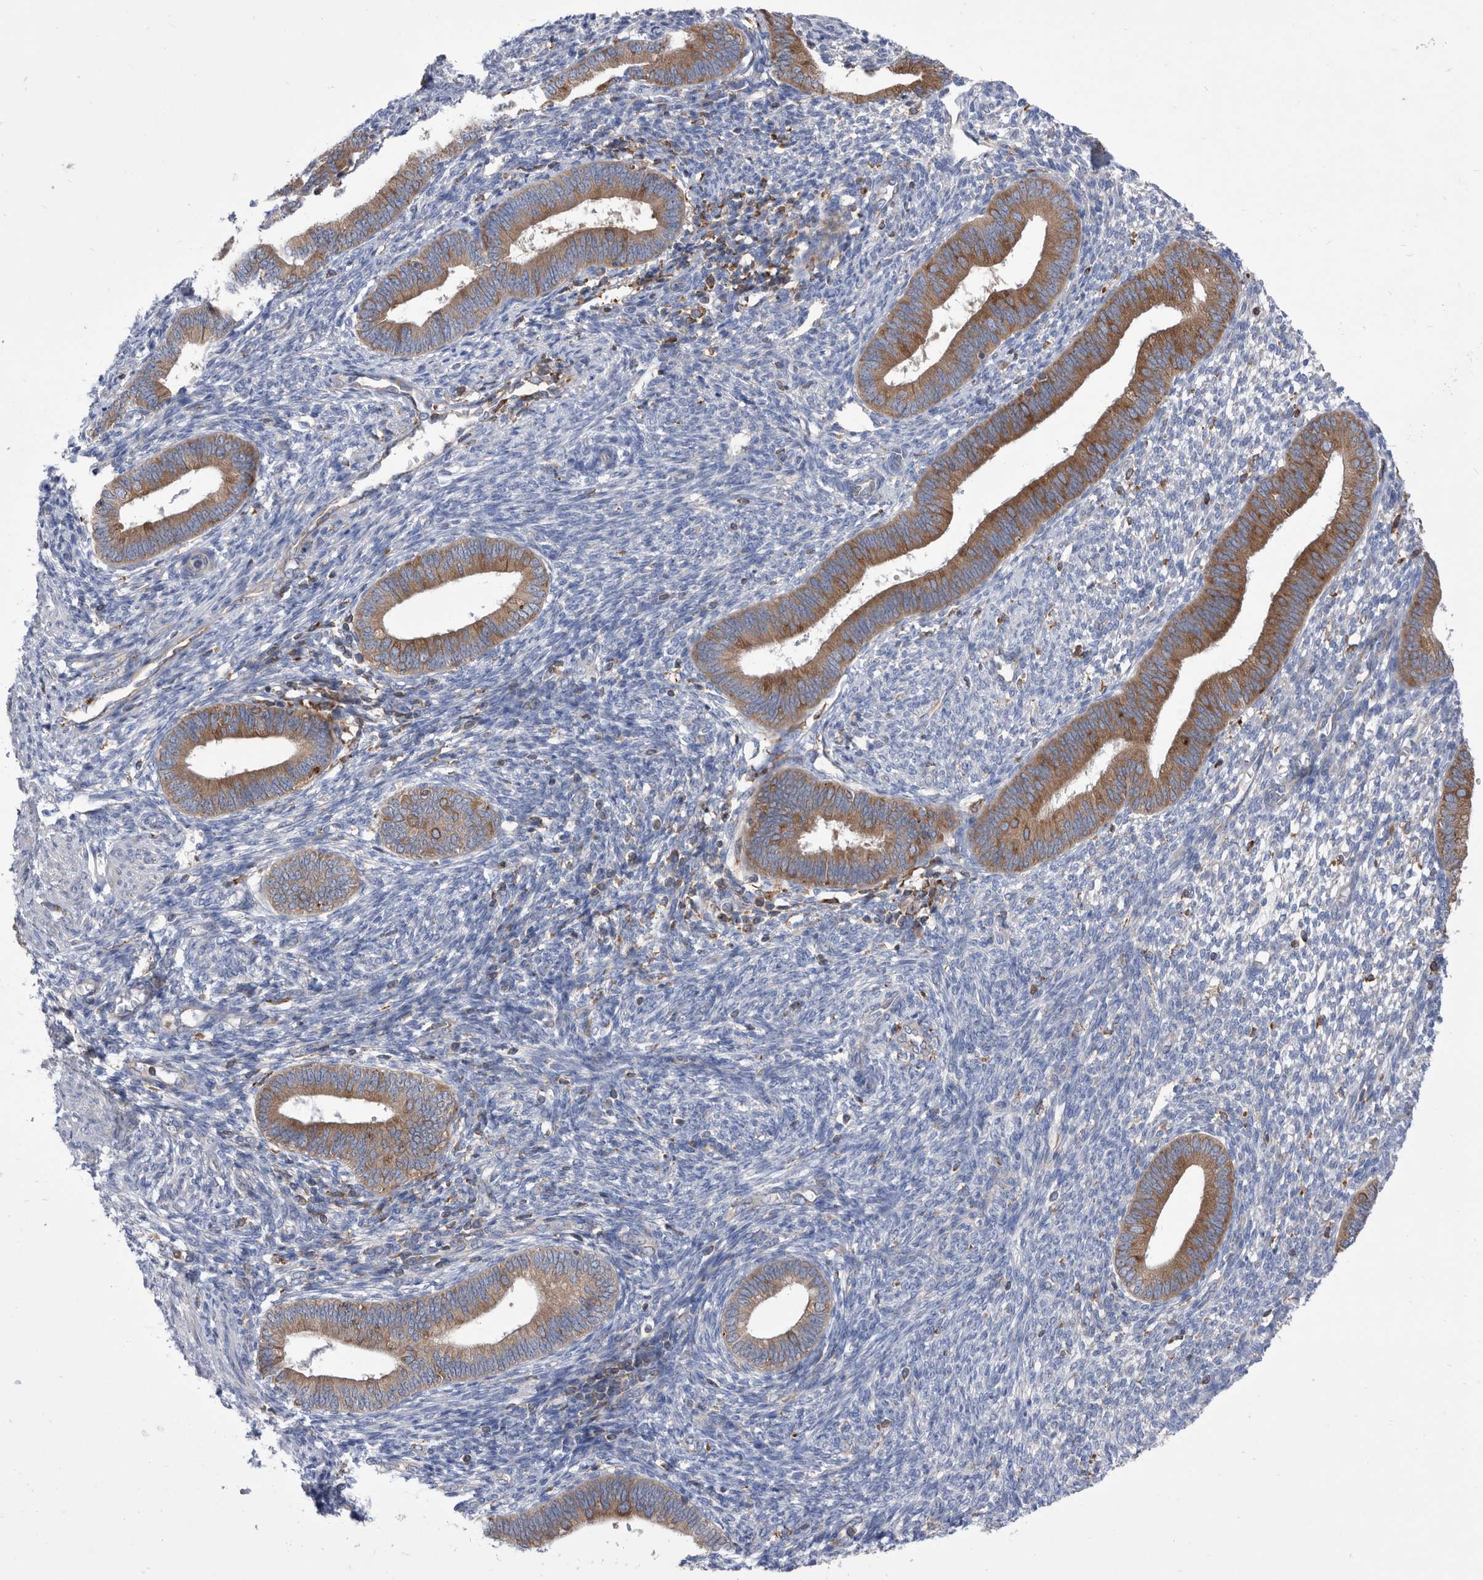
{"staining": {"intensity": "negative", "quantity": "none", "location": "none"}, "tissue": "endometrium", "cell_type": "Cells in endometrial stroma", "image_type": "normal", "snomed": [{"axis": "morphology", "description": "Normal tissue, NOS"}, {"axis": "topography", "description": "Endometrium"}], "caption": "DAB (3,3'-diaminobenzidine) immunohistochemical staining of normal endometrium displays no significant staining in cells in endometrial stroma.", "gene": "SMG7", "patient": {"sex": "female", "age": 46}}